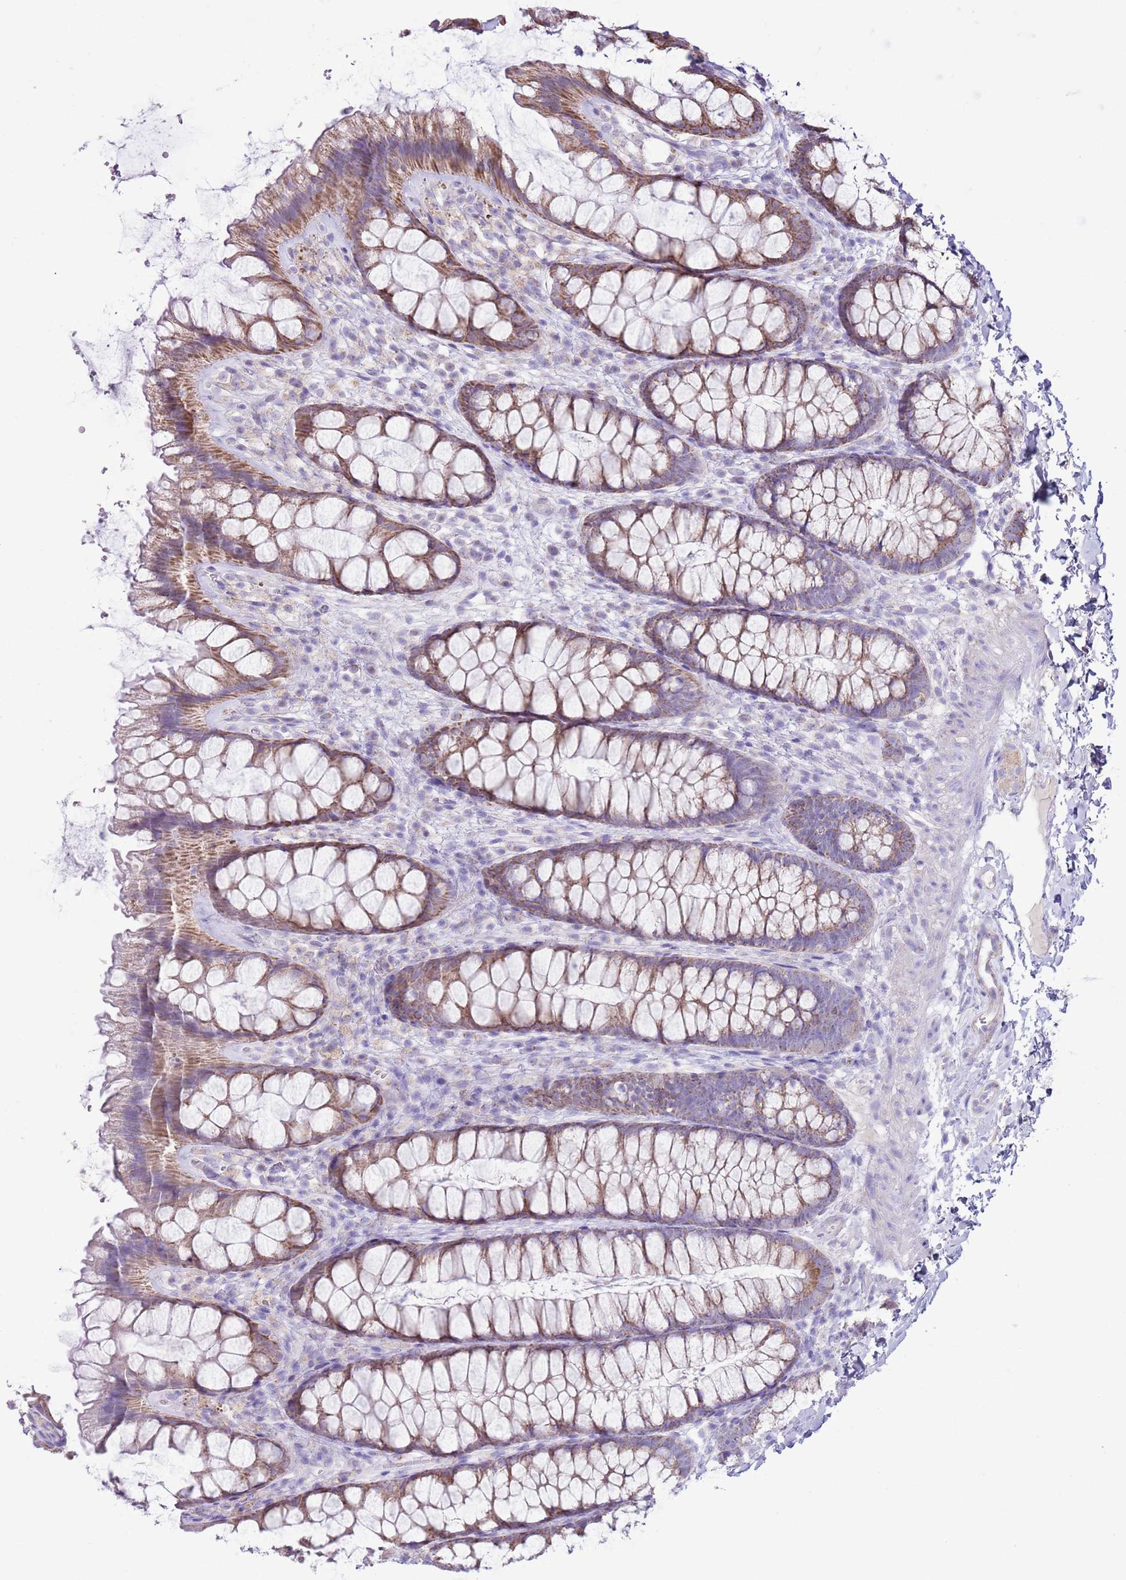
{"staining": {"intensity": "negative", "quantity": "none", "location": "none"}, "tissue": "colon", "cell_type": "Endothelial cells", "image_type": "normal", "snomed": [{"axis": "morphology", "description": "Normal tissue, NOS"}, {"axis": "topography", "description": "Colon"}], "caption": "Colon was stained to show a protein in brown. There is no significant positivity in endothelial cells. Brightfield microscopy of immunohistochemistry stained with DAB (brown) and hematoxylin (blue), captured at high magnification.", "gene": "ATP6V1B1", "patient": {"sex": "male", "age": 46}}